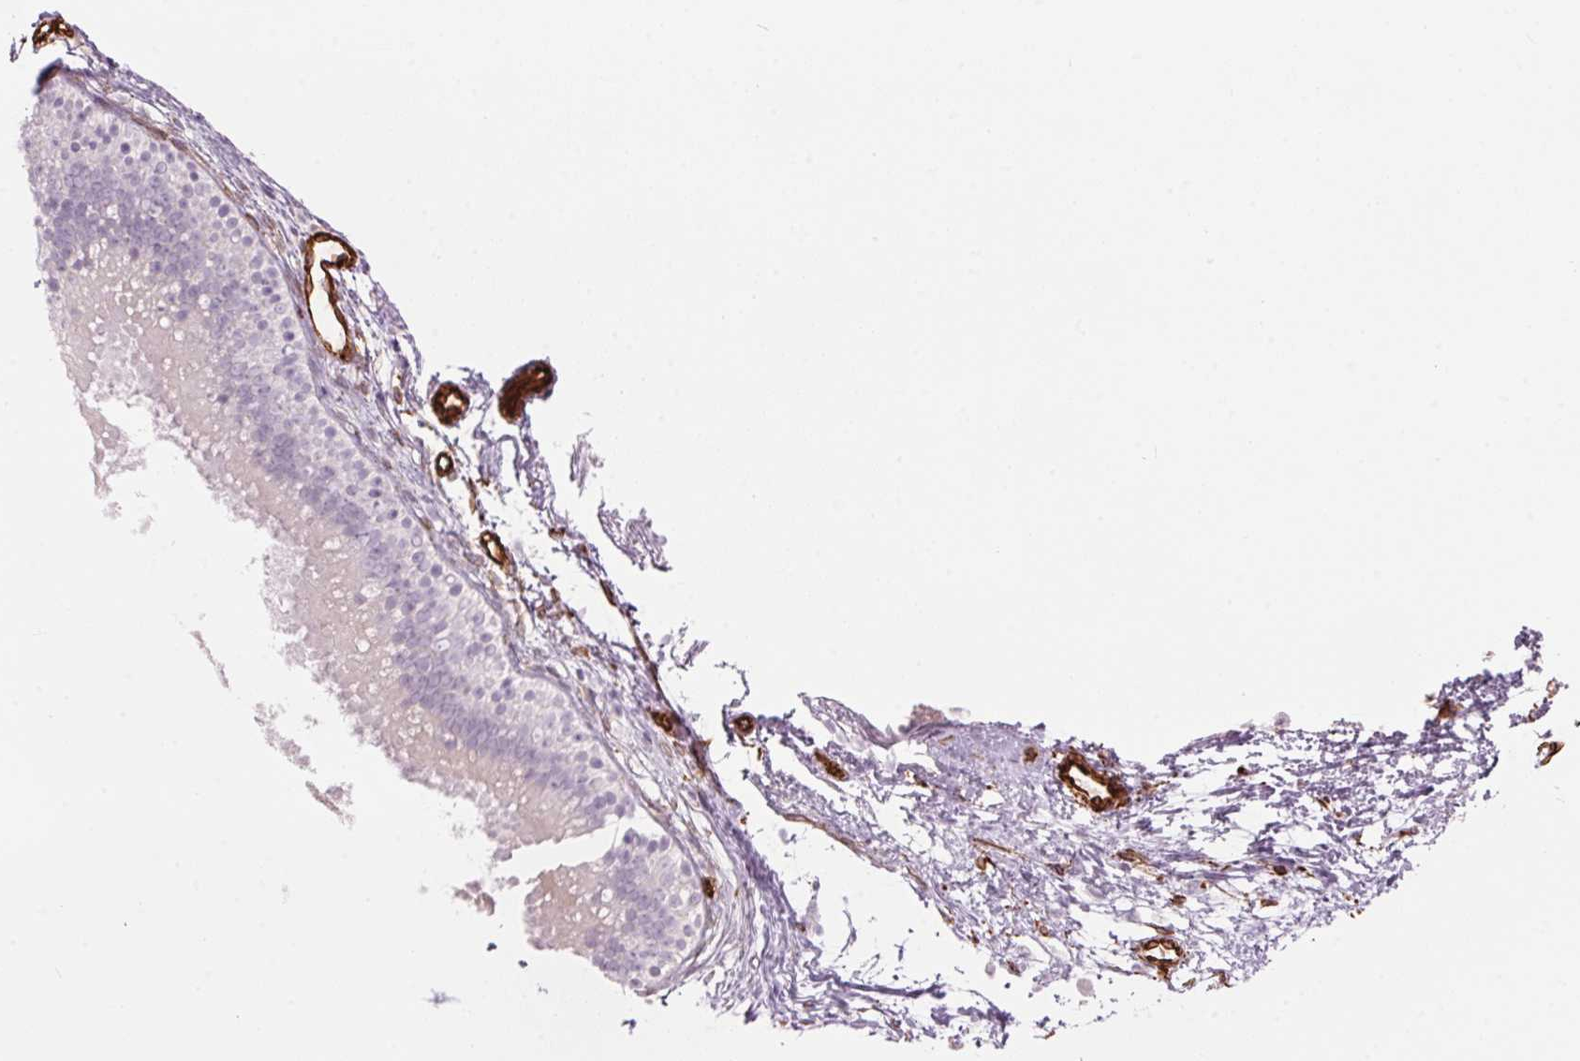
{"staining": {"intensity": "negative", "quantity": "none", "location": "none"}, "tissue": "nasopharynx", "cell_type": "Respiratory epithelial cells", "image_type": "normal", "snomed": [{"axis": "morphology", "description": "Normal tissue, NOS"}, {"axis": "topography", "description": "Nasopharynx"}], "caption": "The micrograph displays no staining of respiratory epithelial cells in normal nasopharynx. The staining is performed using DAB brown chromogen with nuclei counter-stained in using hematoxylin.", "gene": "CLPS", "patient": {"sex": "male", "age": 58}}